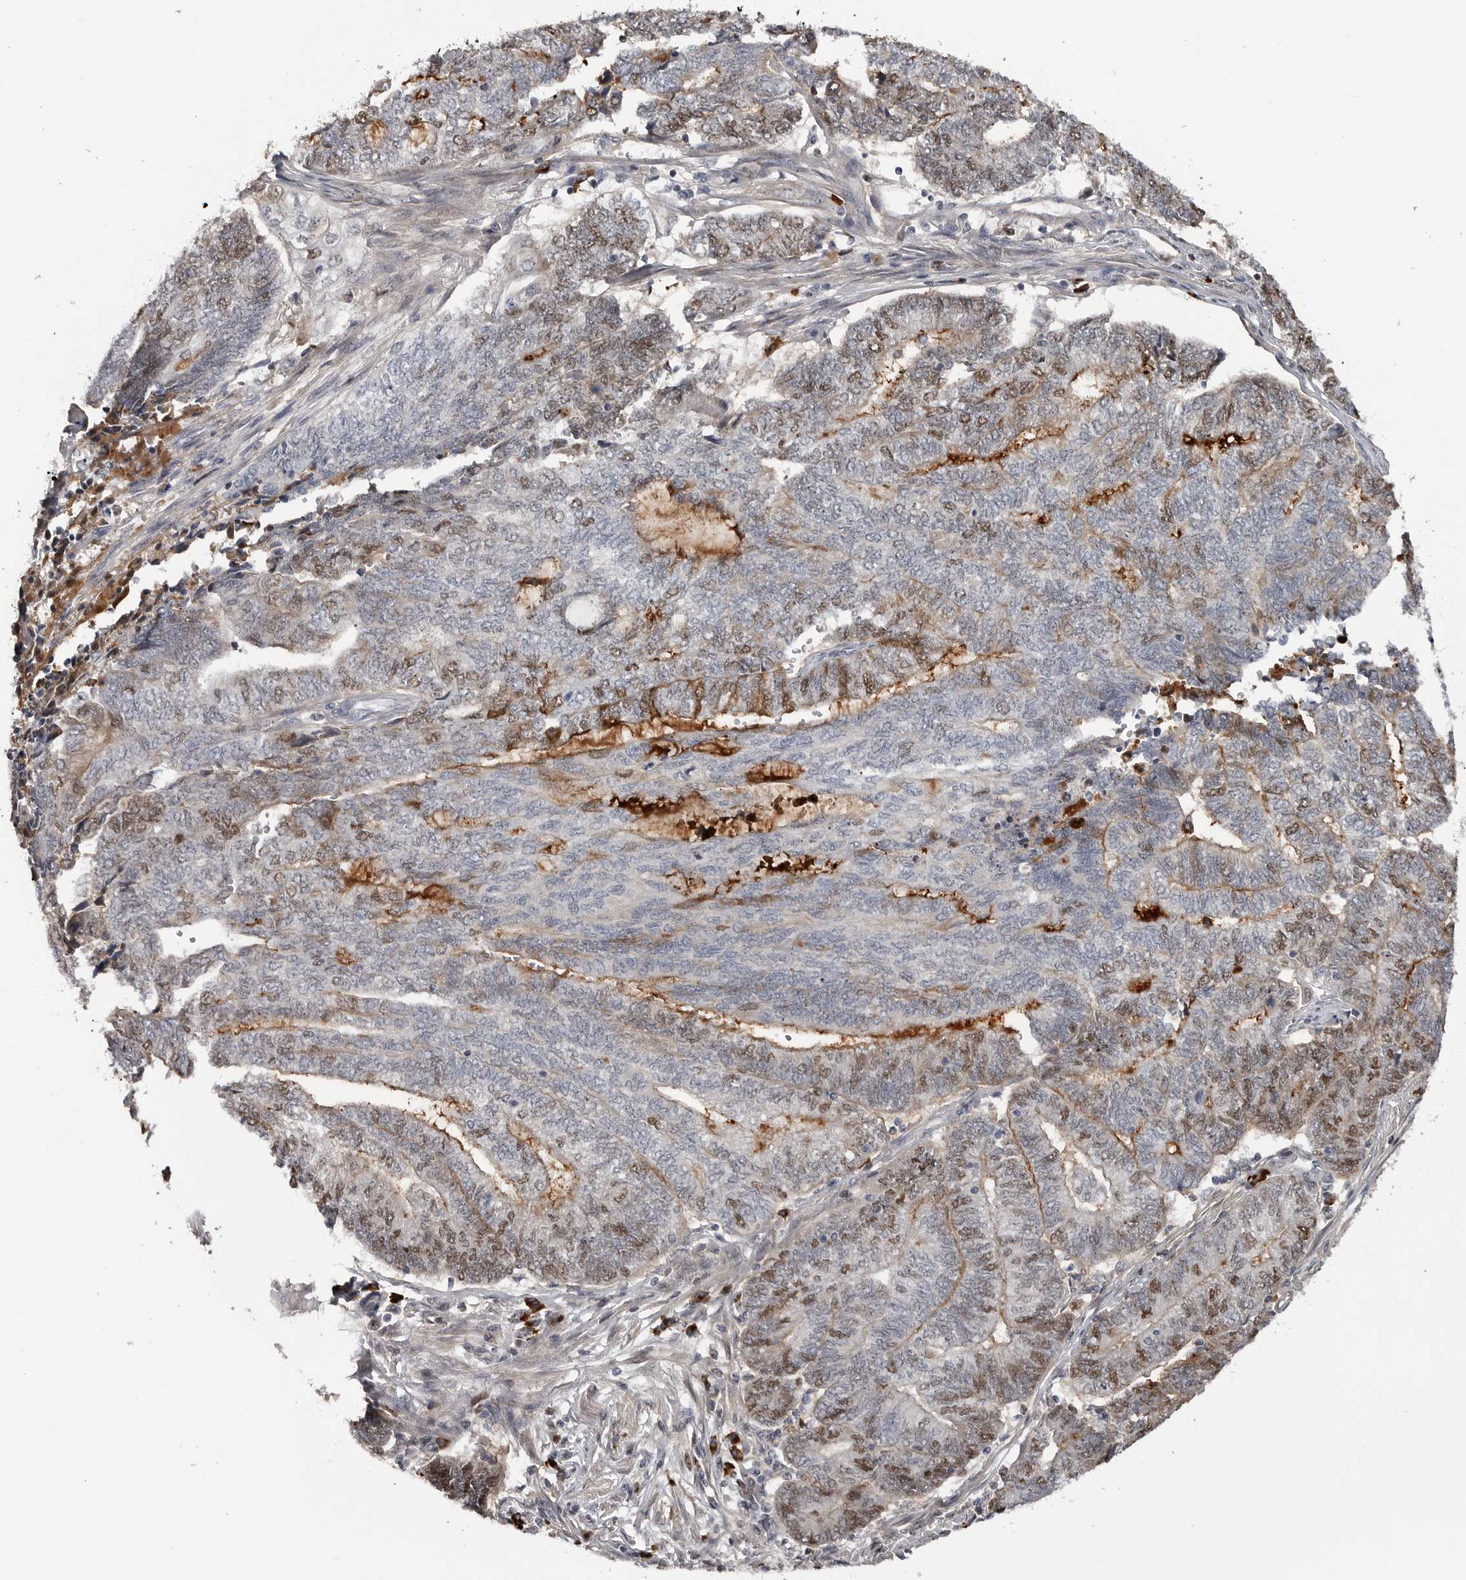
{"staining": {"intensity": "moderate", "quantity": "25%-75%", "location": "nuclear"}, "tissue": "endometrial cancer", "cell_type": "Tumor cells", "image_type": "cancer", "snomed": [{"axis": "morphology", "description": "Adenocarcinoma, NOS"}, {"axis": "topography", "description": "Uterus"}, {"axis": "topography", "description": "Endometrium"}], "caption": "Endometrial cancer (adenocarcinoma) stained with a brown dye reveals moderate nuclear positive positivity in about 25%-75% of tumor cells.", "gene": "ZNF277", "patient": {"sex": "female", "age": 70}}